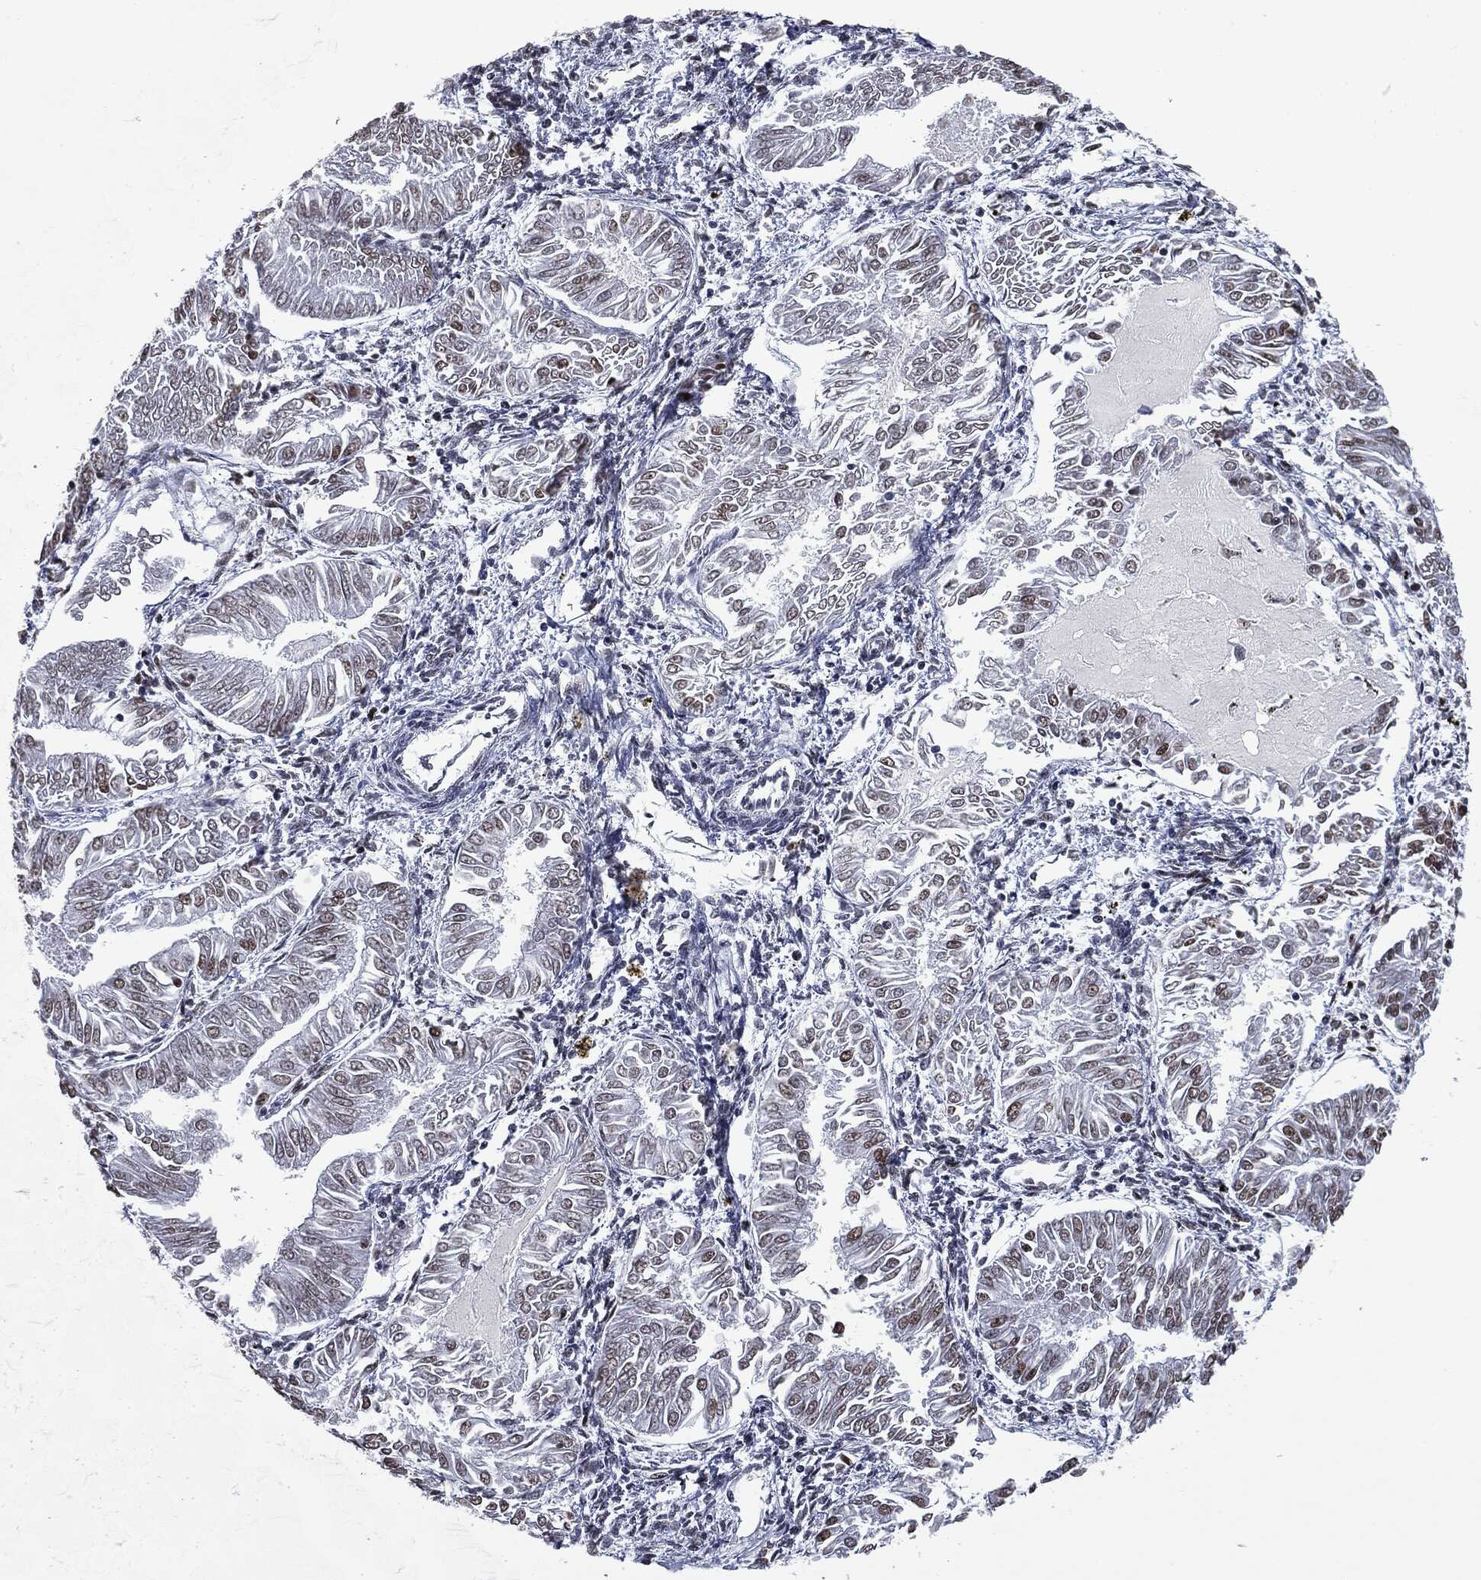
{"staining": {"intensity": "moderate", "quantity": "<25%", "location": "nuclear"}, "tissue": "endometrial cancer", "cell_type": "Tumor cells", "image_type": "cancer", "snomed": [{"axis": "morphology", "description": "Adenocarcinoma, NOS"}, {"axis": "topography", "description": "Endometrium"}], "caption": "Immunohistochemistry (IHC) image of neoplastic tissue: adenocarcinoma (endometrial) stained using immunohistochemistry displays low levels of moderate protein expression localized specifically in the nuclear of tumor cells, appearing as a nuclear brown color.", "gene": "MSH2", "patient": {"sex": "female", "age": 53}}